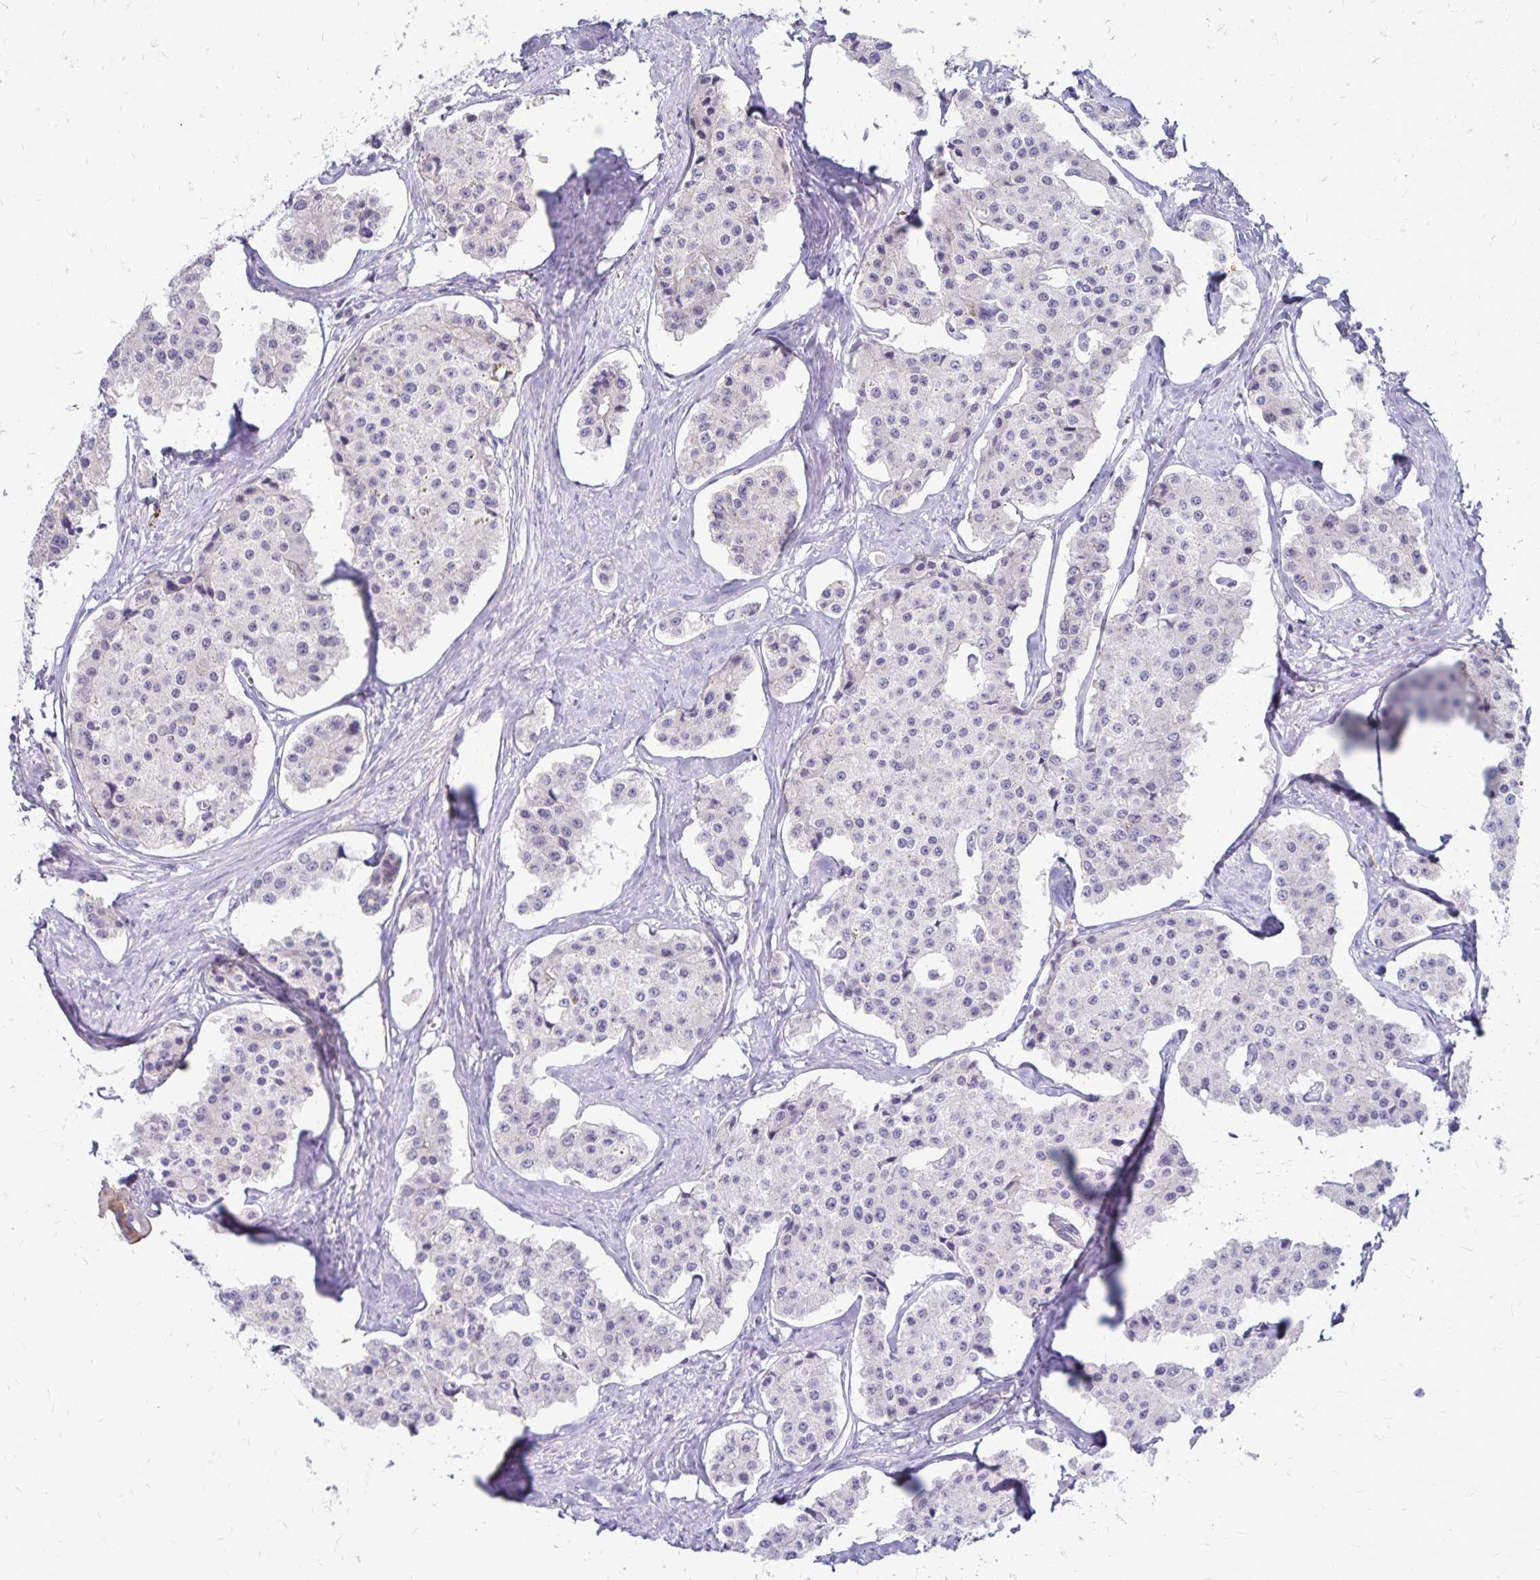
{"staining": {"intensity": "negative", "quantity": "none", "location": "none"}, "tissue": "carcinoid", "cell_type": "Tumor cells", "image_type": "cancer", "snomed": [{"axis": "morphology", "description": "Carcinoid, malignant, NOS"}, {"axis": "topography", "description": "Small intestine"}], "caption": "High power microscopy micrograph of an immunohistochemistry (IHC) image of carcinoid (malignant), revealing no significant positivity in tumor cells.", "gene": "TNS3", "patient": {"sex": "female", "age": 65}}